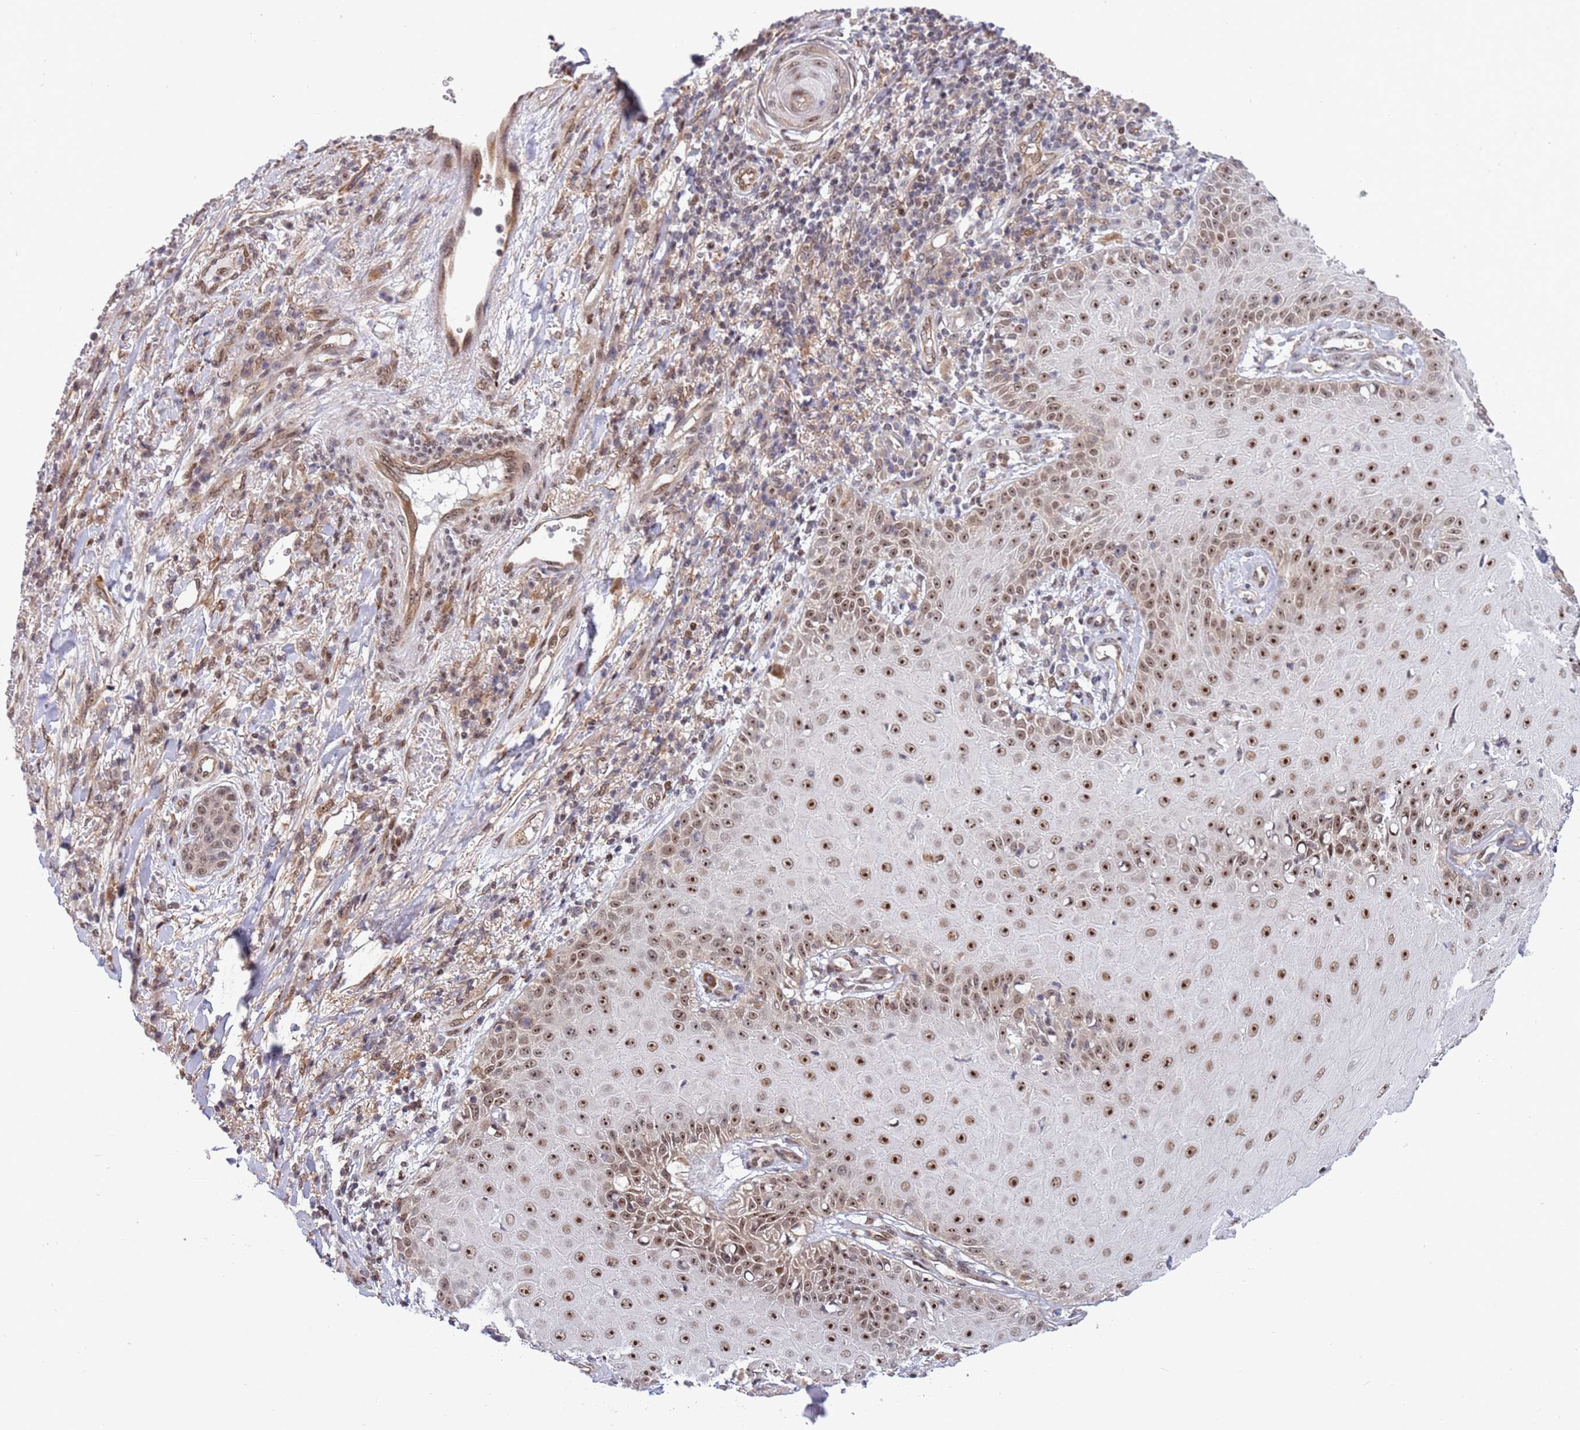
{"staining": {"intensity": "moderate", "quantity": ">75%", "location": "nuclear"}, "tissue": "skin cancer", "cell_type": "Tumor cells", "image_type": "cancer", "snomed": [{"axis": "morphology", "description": "Squamous cell carcinoma, NOS"}, {"axis": "topography", "description": "Skin"}], "caption": "Immunohistochemical staining of skin squamous cell carcinoma displays medium levels of moderate nuclear expression in about >75% of tumor cells.", "gene": "TBX10", "patient": {"sex": "male", "age": 70}}